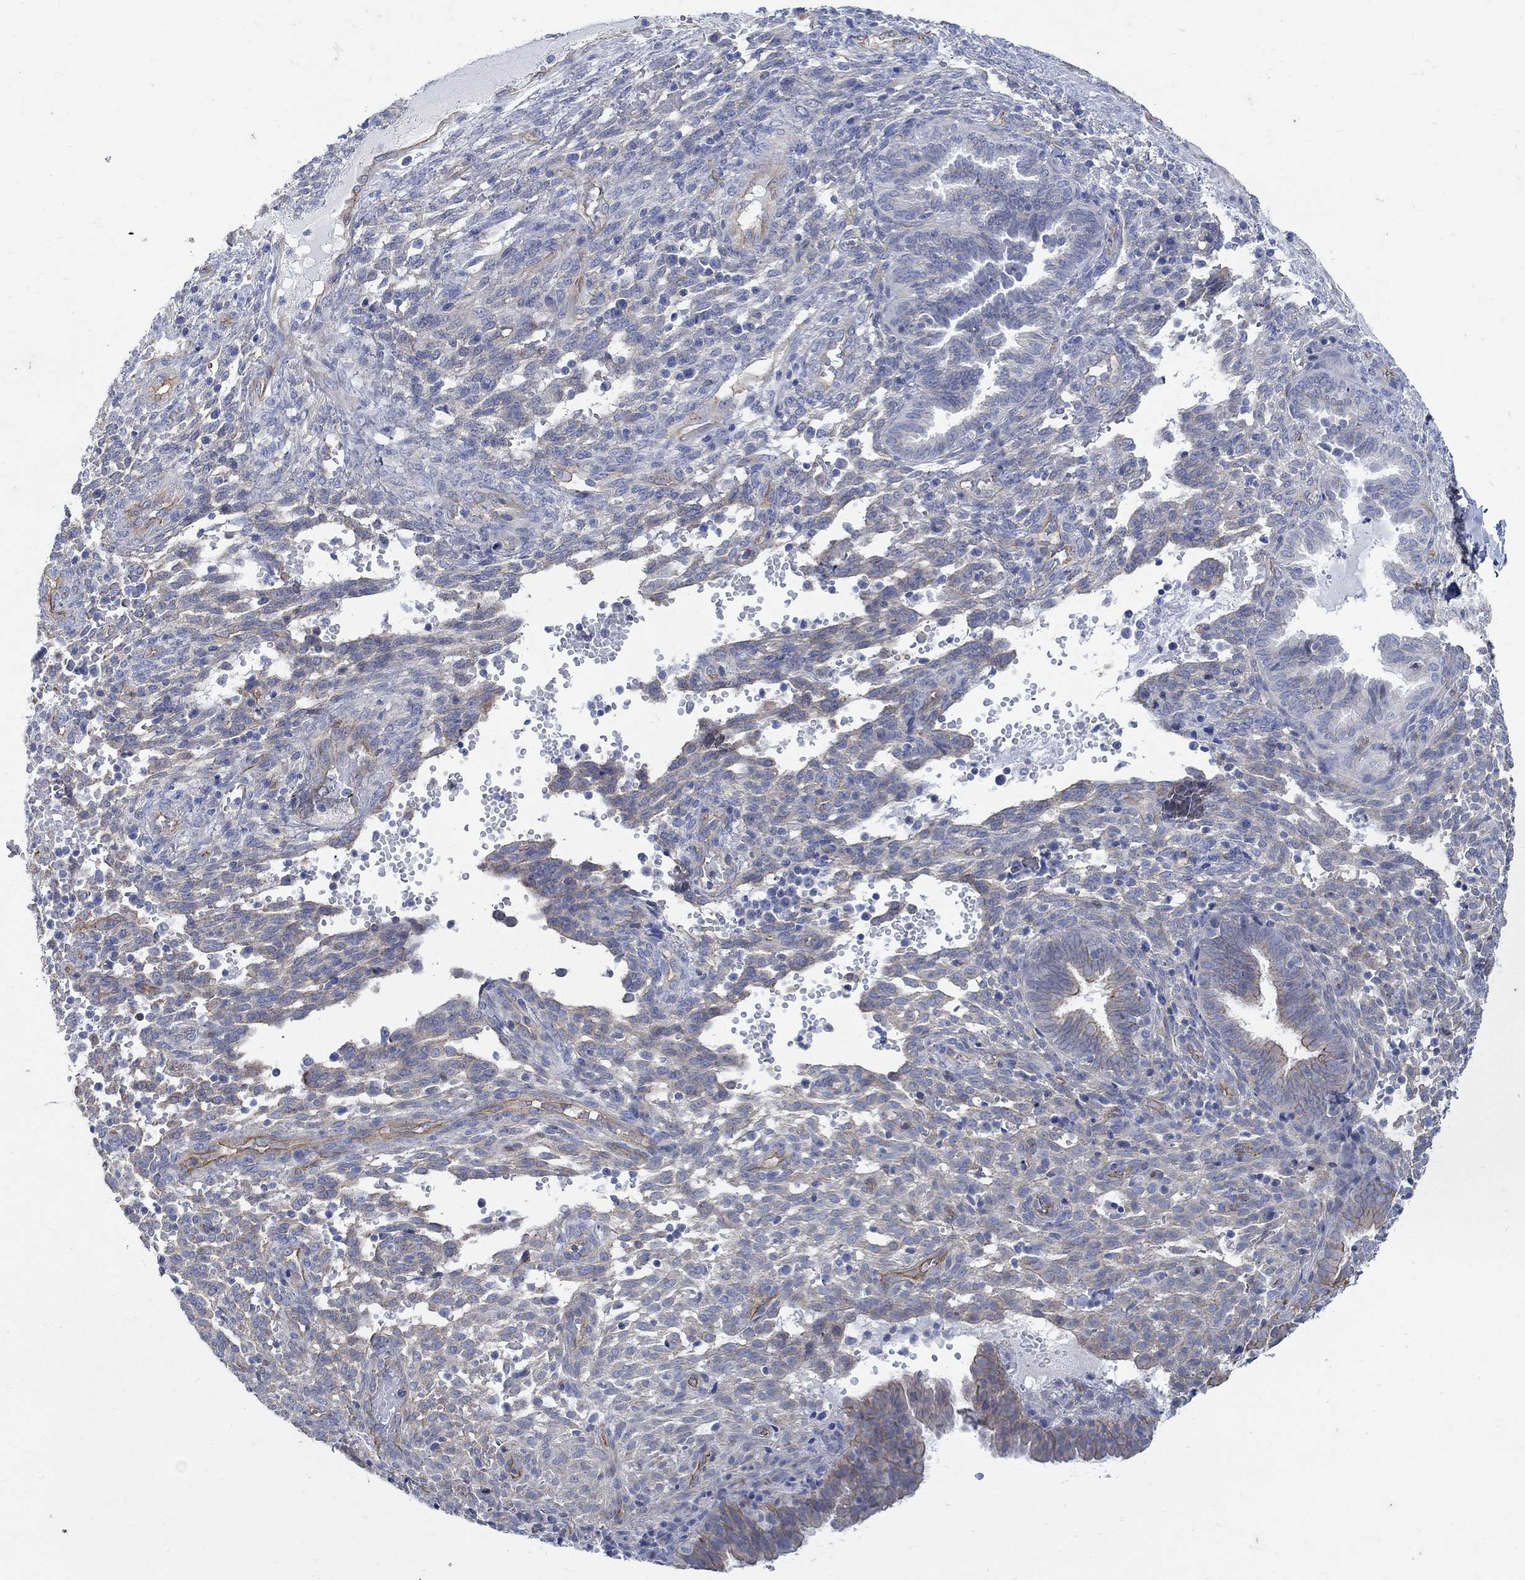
{"staining": {"intensity": "negative", "quantity": "none", "location": "none"}, "tissue": "endometrium", "cell_type": "Cells in endometrial stroma", "image_type": "normal", "snomed": [{"axis": "morphology", "description": "Normal tissue, NOS"}, {"axis": "topography", "description": "Endometrium"}], "caption": "IHC image of benign endometrium stained for a protein (brown), which displays no staining in cells in endometrial stroma. The staining was performed using DAB (3,3'-diaminobenzidine) to visualize the protein expression in brown, while the nuclei were stained in blue with hematoxylin (Magnification: 20x).", "gene": "TMEM198", "patient": {"sex": "female", "age": 42}}